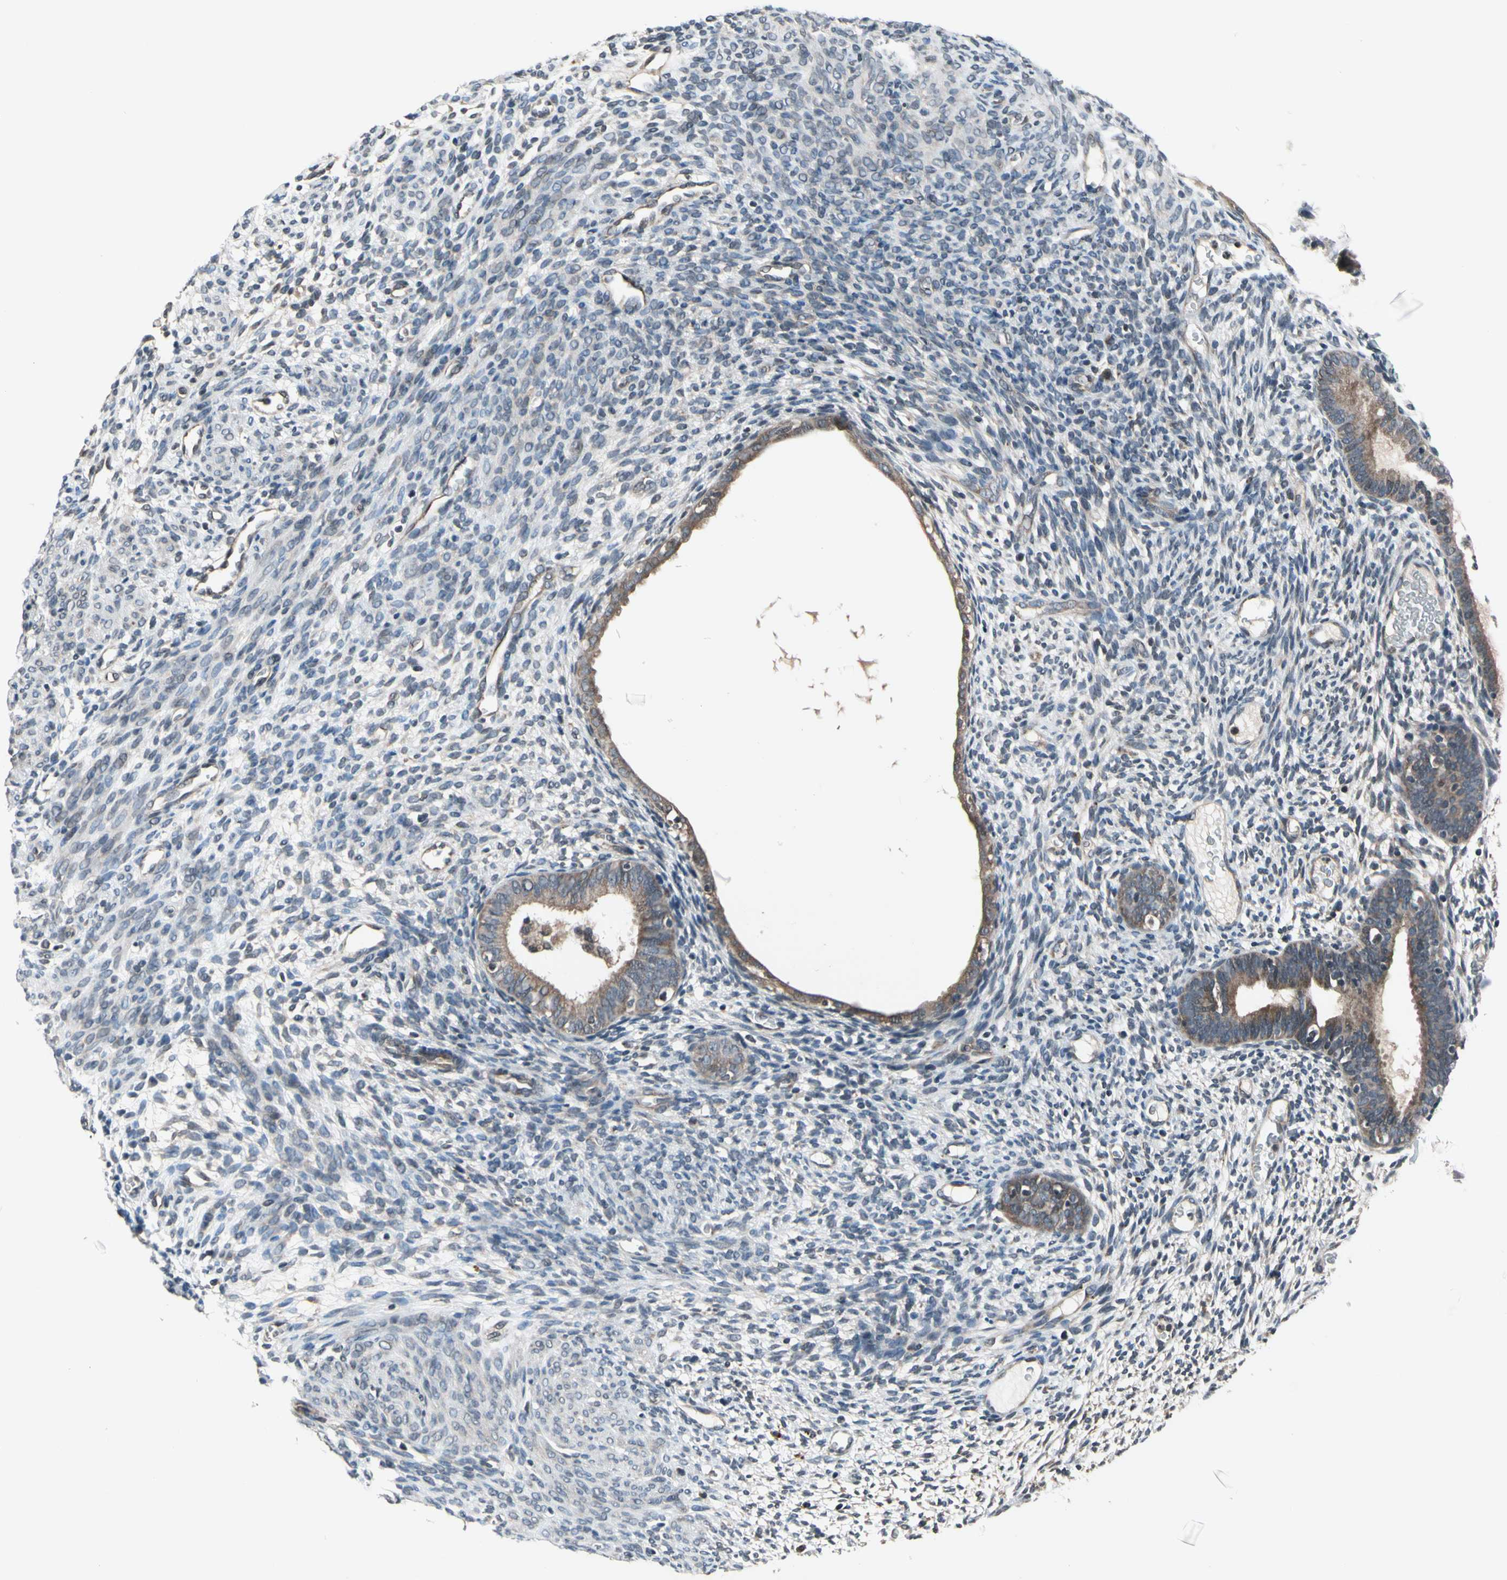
{"staining": {"intensity": "negative", "quantity": "none", "location": "none"}, "tissue": "endometrium", "cell_type": "Cells in endometrial stroma", "image_type": "normal", "snomed": [{"axis": "morphology", "description": "Normal tissue, NOS"}, {"axis": "morphology", "description": "Atrophy, NOS"}, {"axis": "topography", "description": "Uterus"}, {"axis": "topography", "description": "Endometrium"}], "caption": "Benign endometrium was stained to show a protein in brown. There is no significant expression in cells in endometrial stroma. (DAB (3,3'-diaminobenzidine) immunohistochemistry, high magnification).", "gene": "MBTPS2", "patient": {"sex": "female", "age": 68}}